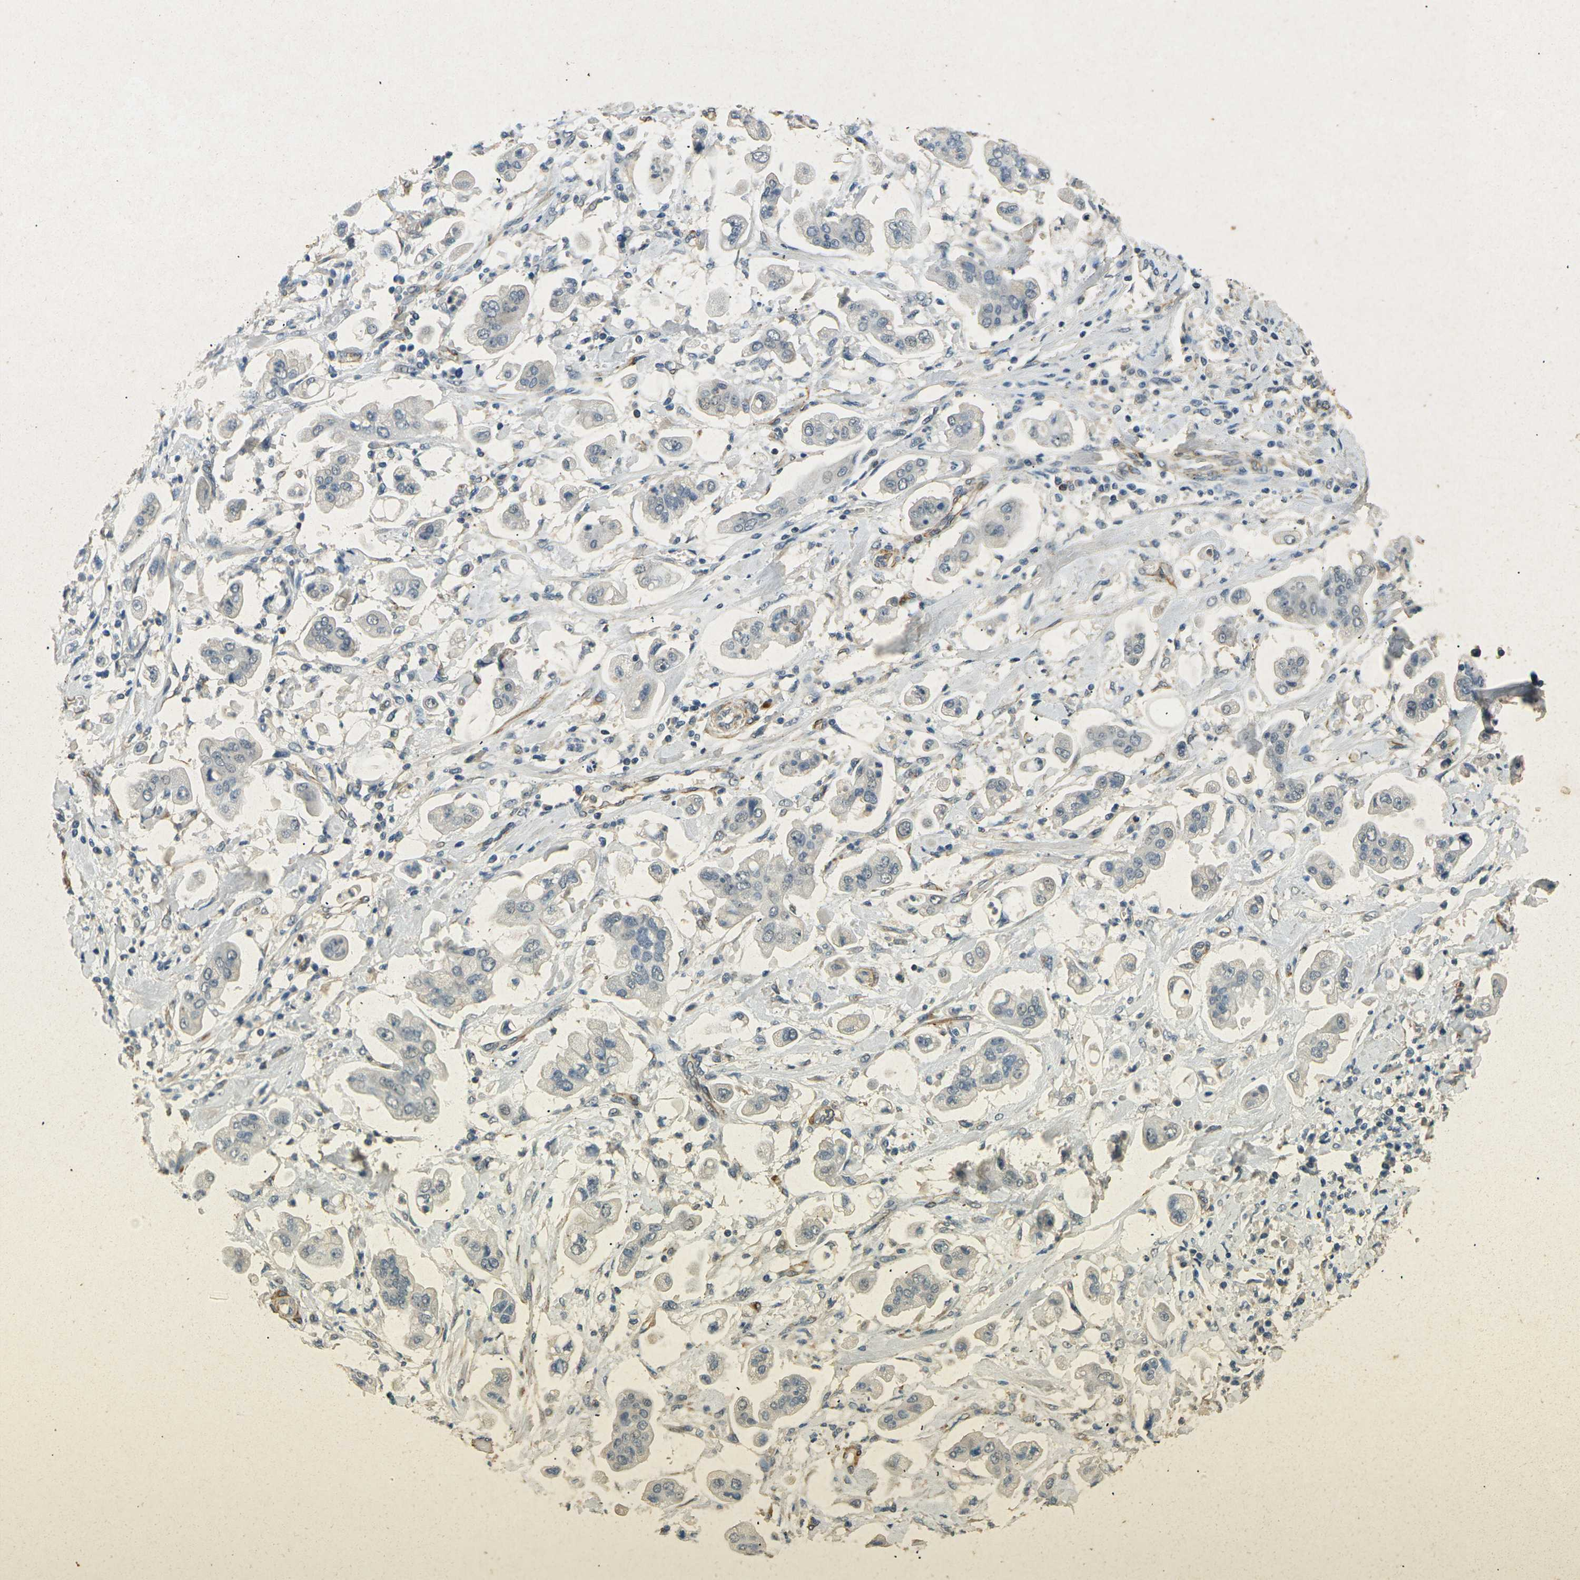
{"staining": {"intensity": "negative", "quantity": "none", "location": "none"}, "tissue": "stomach cancer", "cell_type": "Tumor cells", "image_type": "cancer", "snomed": [{"axis": "morphology", "description": "Adenocarcinoma, NOS"}, {"axis": "topography", "description": "Stomach"}], "caption": "DAB (3,3'-diaminobenzidine) immunohistochemical staining of stomach adenocarcinoma shows no significant expression in tumor cells.", "gene": "SORT1", "patient": {"sex": "male", "age": 62}}